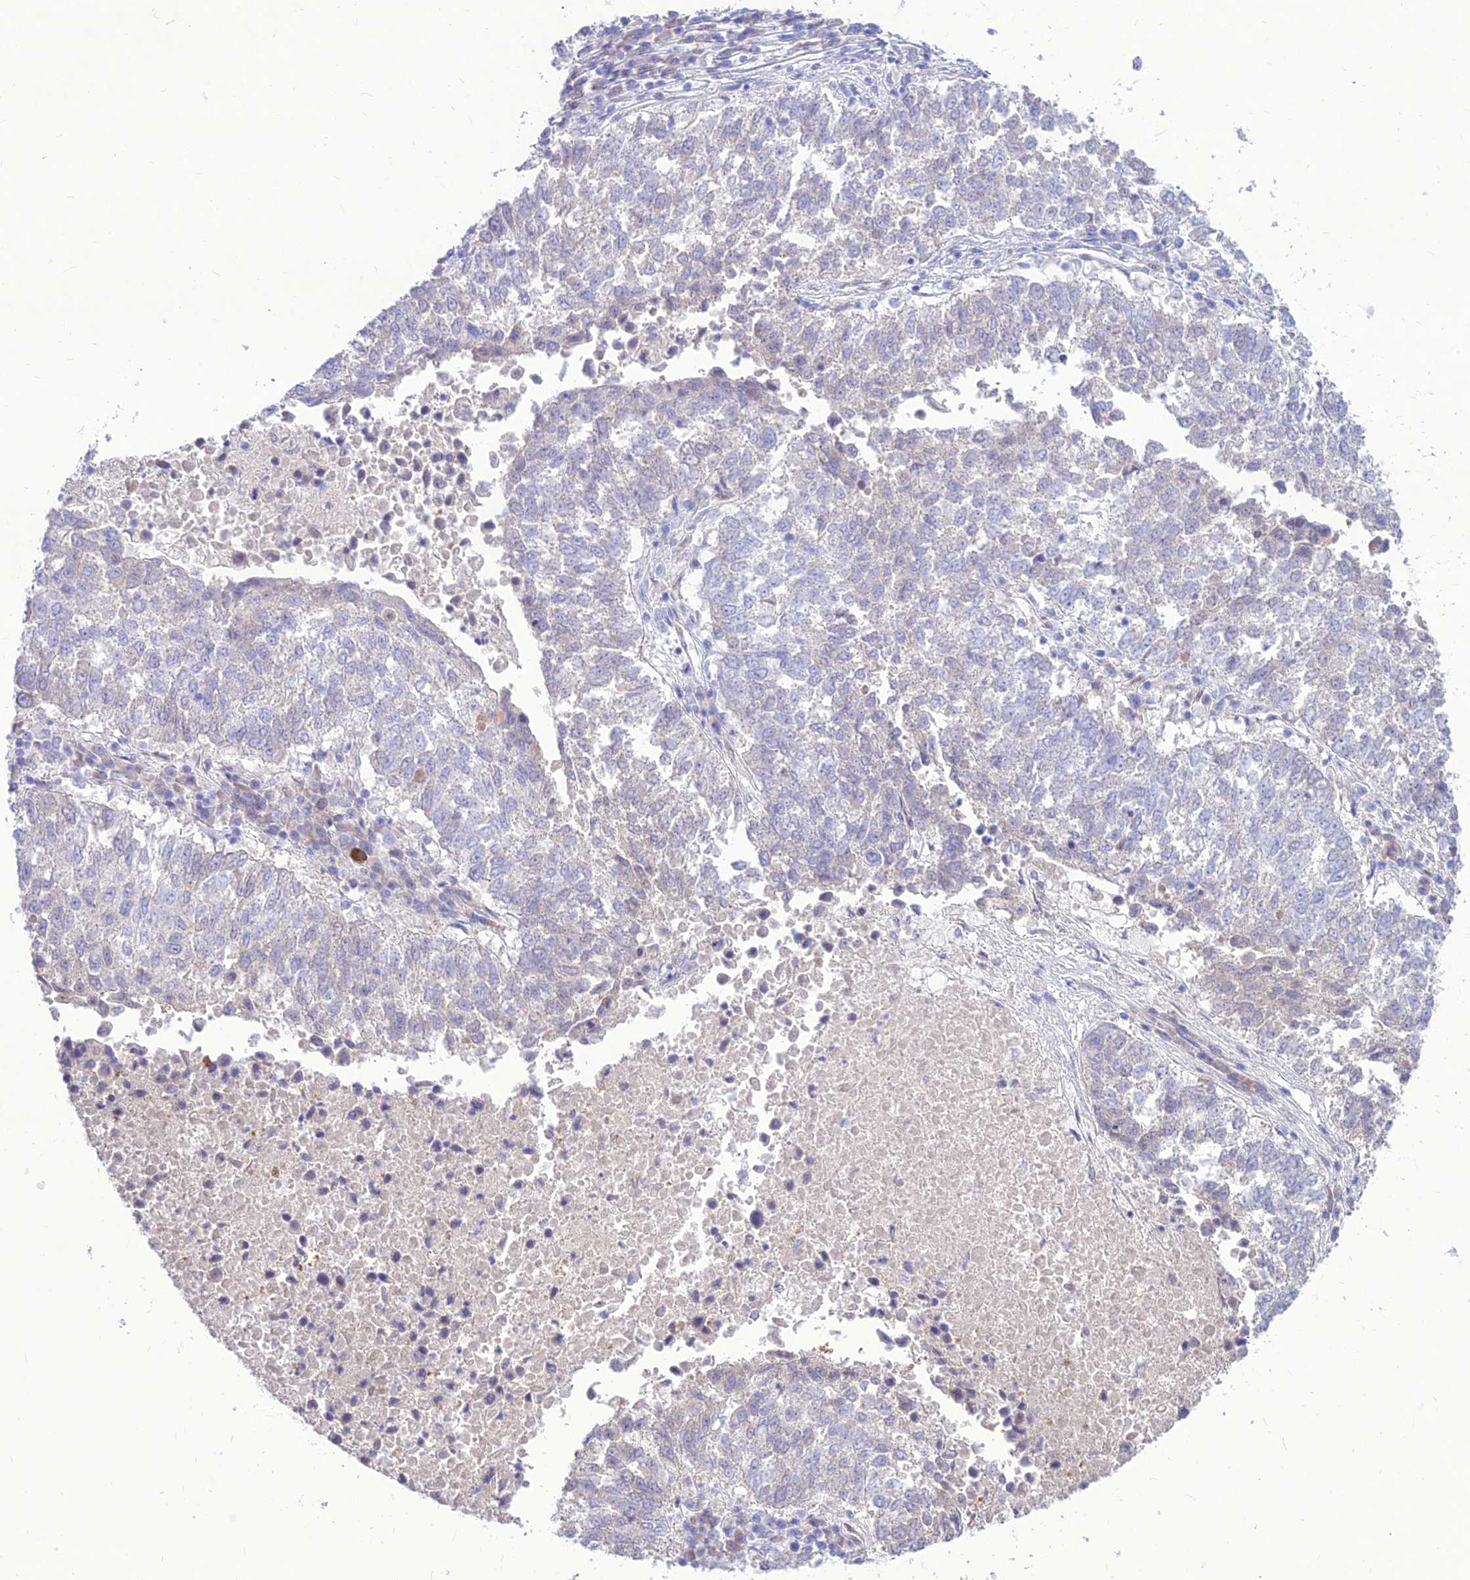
{"staining": {"intensity": "negative", "quantity": "none", "location": "none"}, "tissue": "lung cancer", "cell_type": "Tumor cells", "image_type": "cancer", "snomed": [{"axis": "morphology", "description": "Squamous cell carcinoma, NOS"}, {"axis": "topography", "description": "Lung"}], "caption": "DAB (3,3'-diaminobenzidine) immunohistochemical staining of squamous cell carcinoma (lung) exhibits no significant expression in tumor cells.", "gene": "NOVA2", "patient": {"sex": "male", "age": 73}}